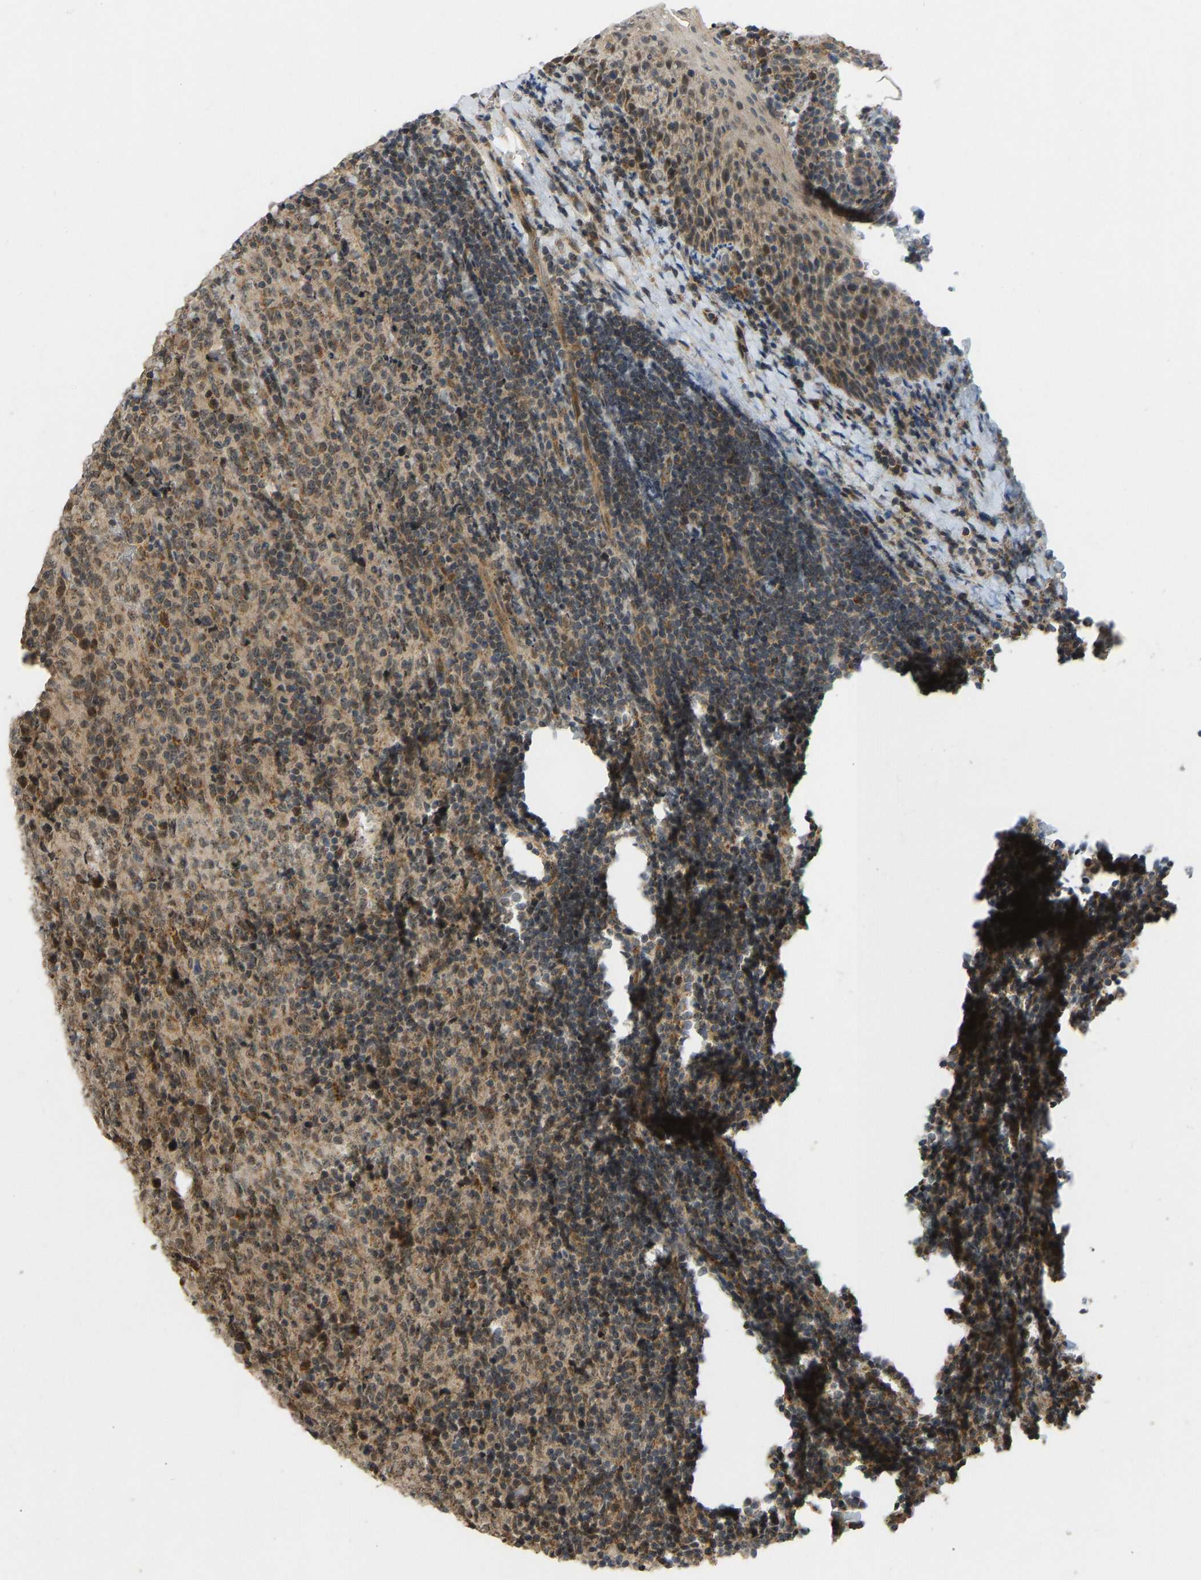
{"staining": {"intensity": "moderate", "quantity": ">75%", "location": "cytoplasmic/membranous"}, "tissue": "lymphoma", "cell_type": "Tumor cells", "image_type": "cancer", "snomed": [{"axis": "morphology", "description": "Malignant lymphoma, non-Hodgkin's type, High grade"}, {"axis": "topography", "description": "Tonsil"}], "caption": "Human lymphoma stained with a brown dye demonstrates moderate cytoplasmic/membranous positive expression in approximately >75% of tumor cells.", "gene": "ACADS", "patient": {"sex": "female", "age": 36}}